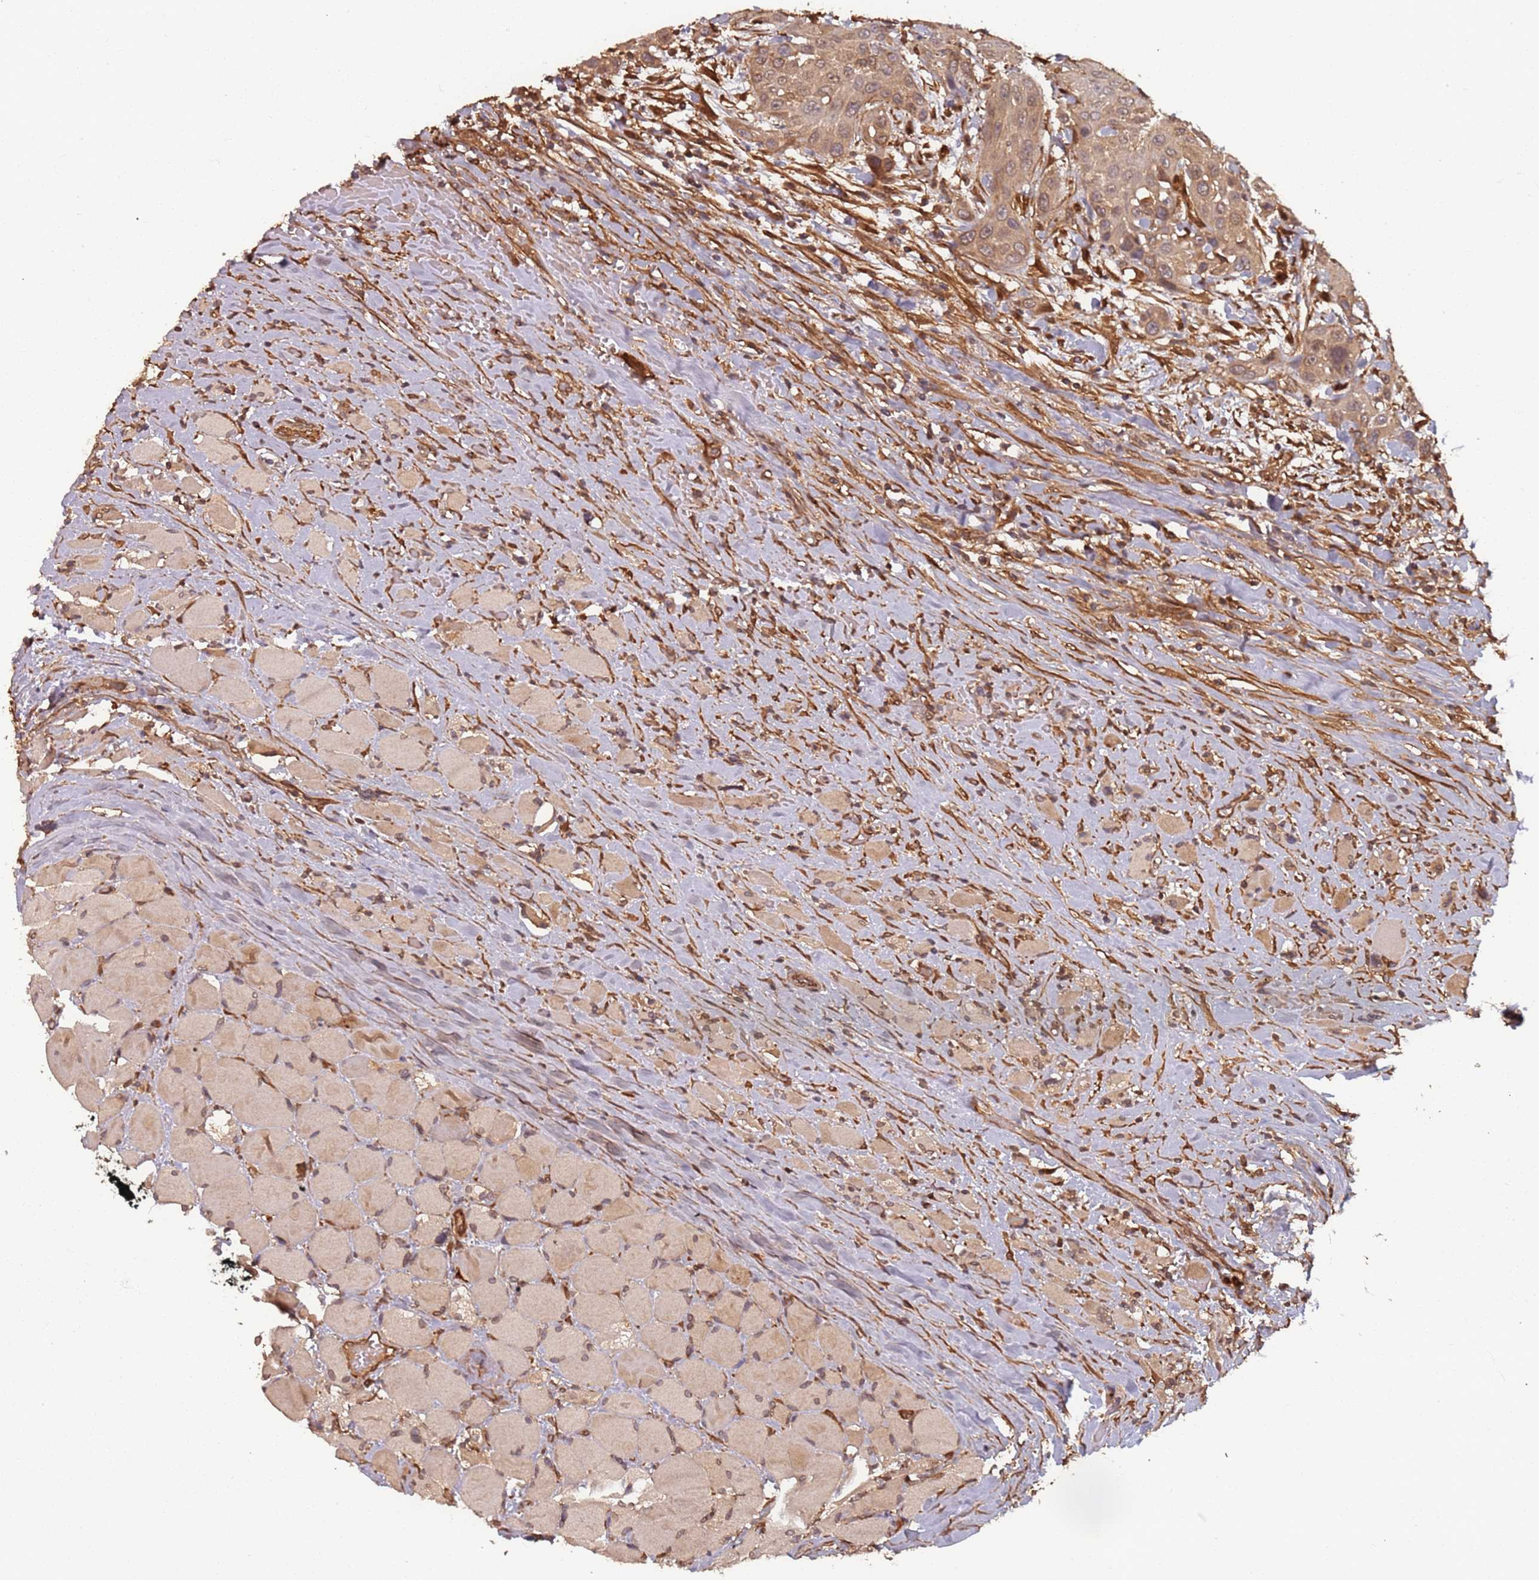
{"staining": {"intensity": "moderate", "quantity": ">75%", "location": "cytoplasmic/membranous"}, "tissue": "head and neck cancer", "cell_type": "Tumor cells", "image_type": "cancer", "snomed": [{"axis": "morphology", "description": "Squamous cell carcinoma, NOS"}, {"axis": "topography", "description": "Head-Neck"}], "caption": "Immunohistochemical staining of human head and neck cancer shows medium levels of moderate cytoplasmic/membranous positivity in approximately >75% of tumor cells.", "gene": "SDCCAG8", "patient": {"sex": "male", "age": 81}}